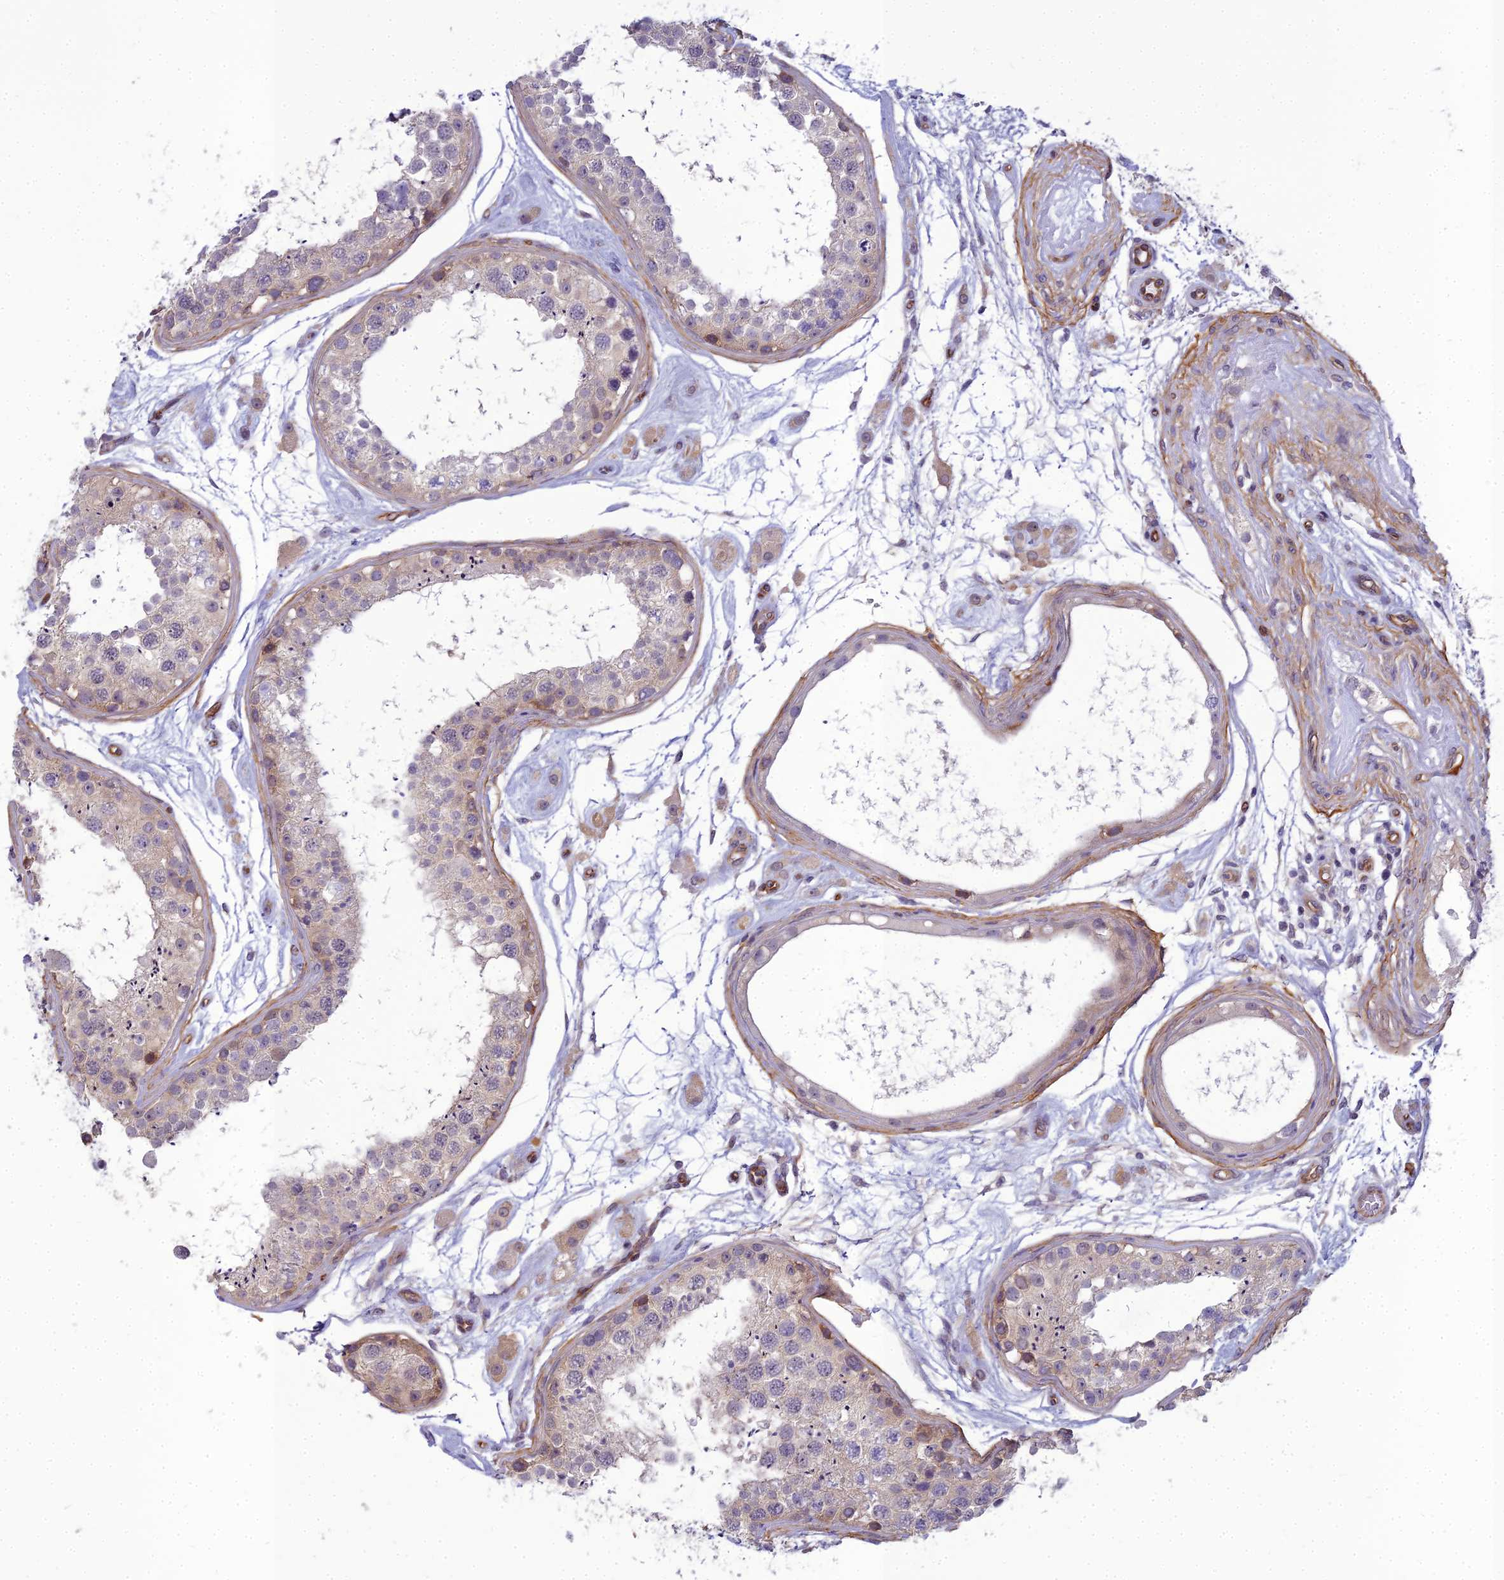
{"staining": {"intensity": "weak", "quantity": "<25%", "location": "cytoplasmic/membranous"}, "tissue": "testis", "cell_type": "Cells in seminiferous ducts", "image_type": "normal", "snomed": [{"axis": "morphology", "description": "Normal tissue, NOS"}, {"axis": "topography", "description": "Testis"}], "caption": "Immunohistochemistry micrograph of benign testis: testis stained with DAB shows no significant protein expression in cells in seminiferous ducts. The staining was performed using DAB to visualize the protein expression in brown, while the nuclei were stained in blue with hematoxylin (Magnification: 20x).", "gene": "RGL3", "patient": {"sex": "male", "age": 25}}